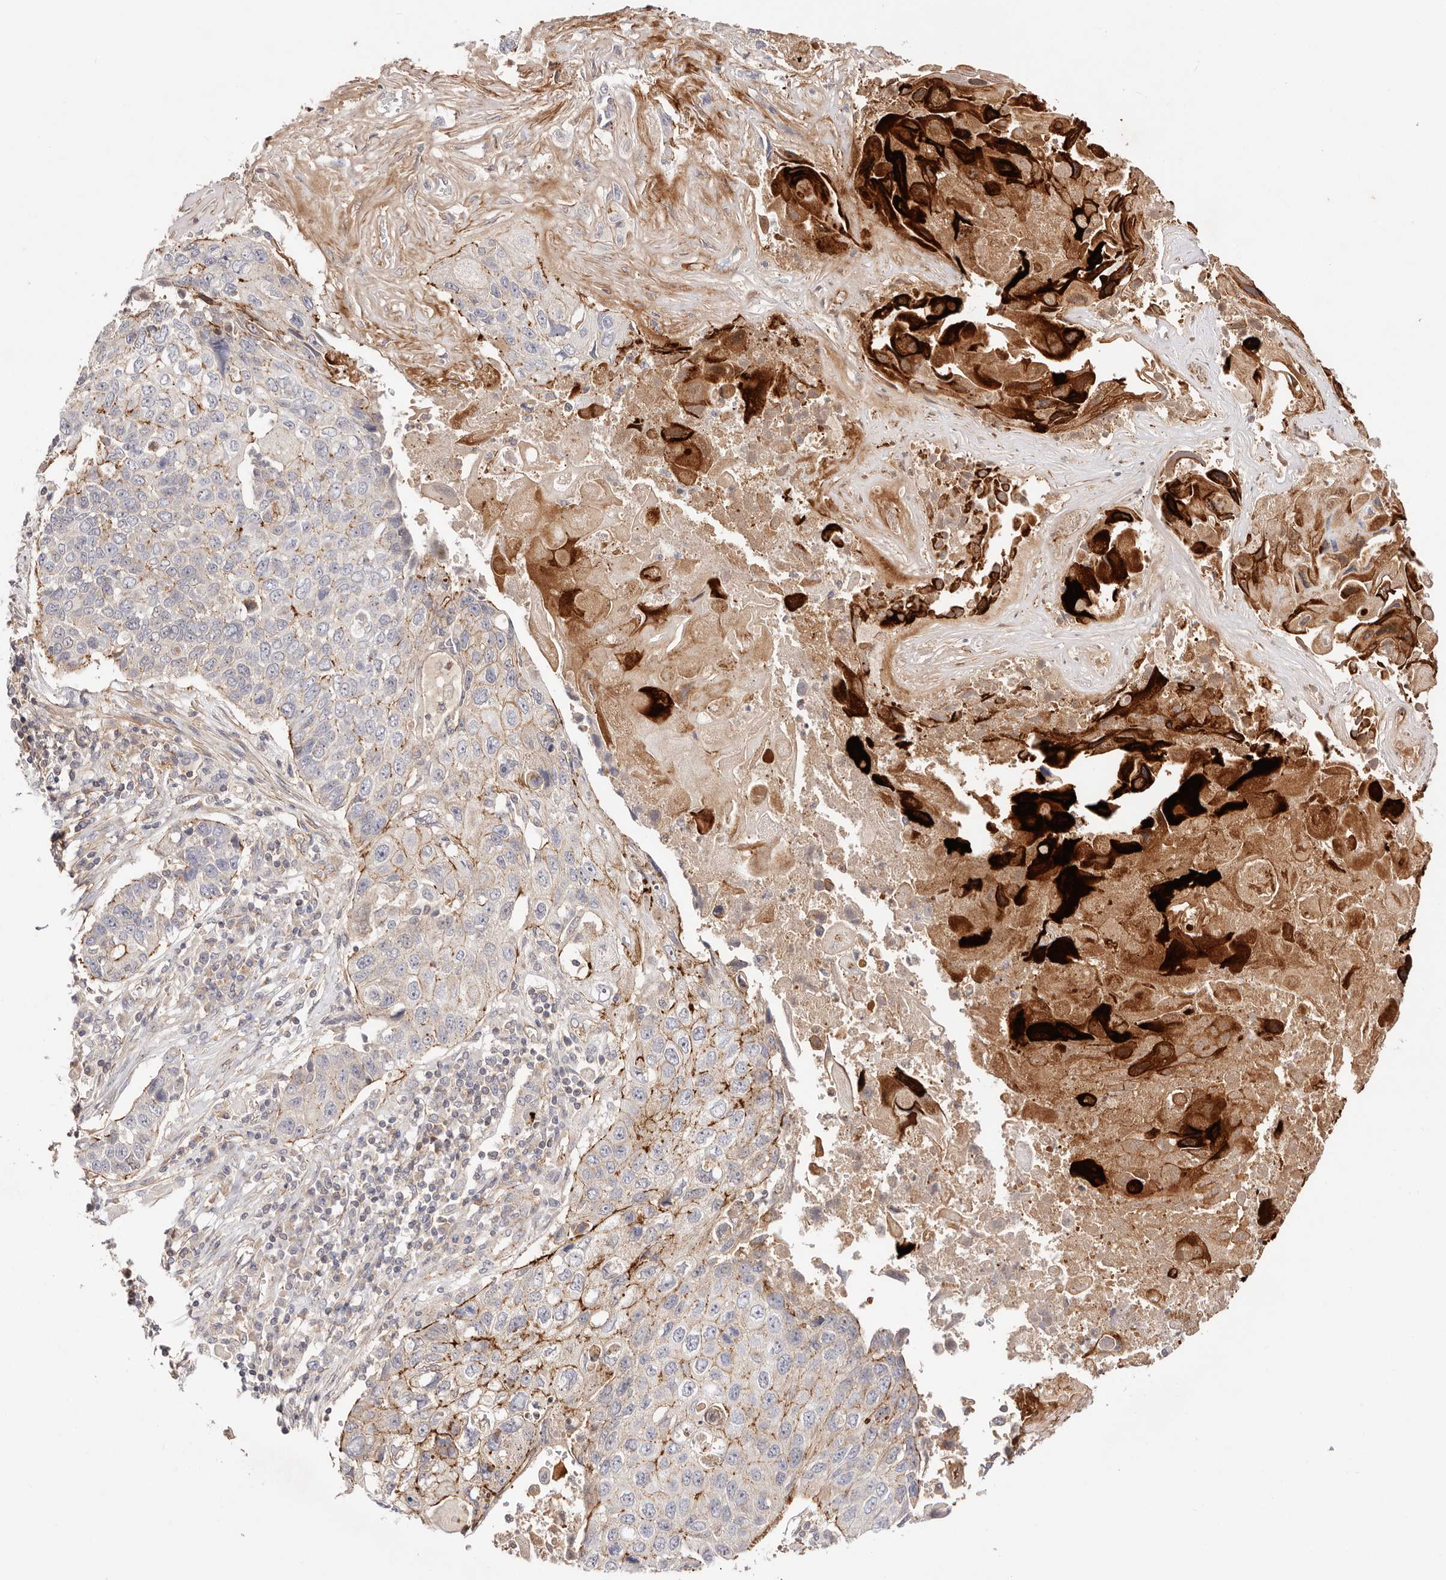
{"staining": {"intensity": "moderate", "quantity": "25%-75%", "location": "cytoplasmic/membranous"}, "tissue": "lung cancer", "cell_type": "Tumor cells", "image_type": "cancer", "snomed": [{"axis": "morphology", "description": "Squamous cell carcinoma, NOS"}, {"axis": "topography", "description": "Lung"}], "caption": "Moderate cytoplasmic/membranous protein expression is identified in about 25%-75% of tumor cells in squamous cell carcinoma (lung).", "gene": "SLC35B2", "patient": {"sex": "male", "age": 61}}